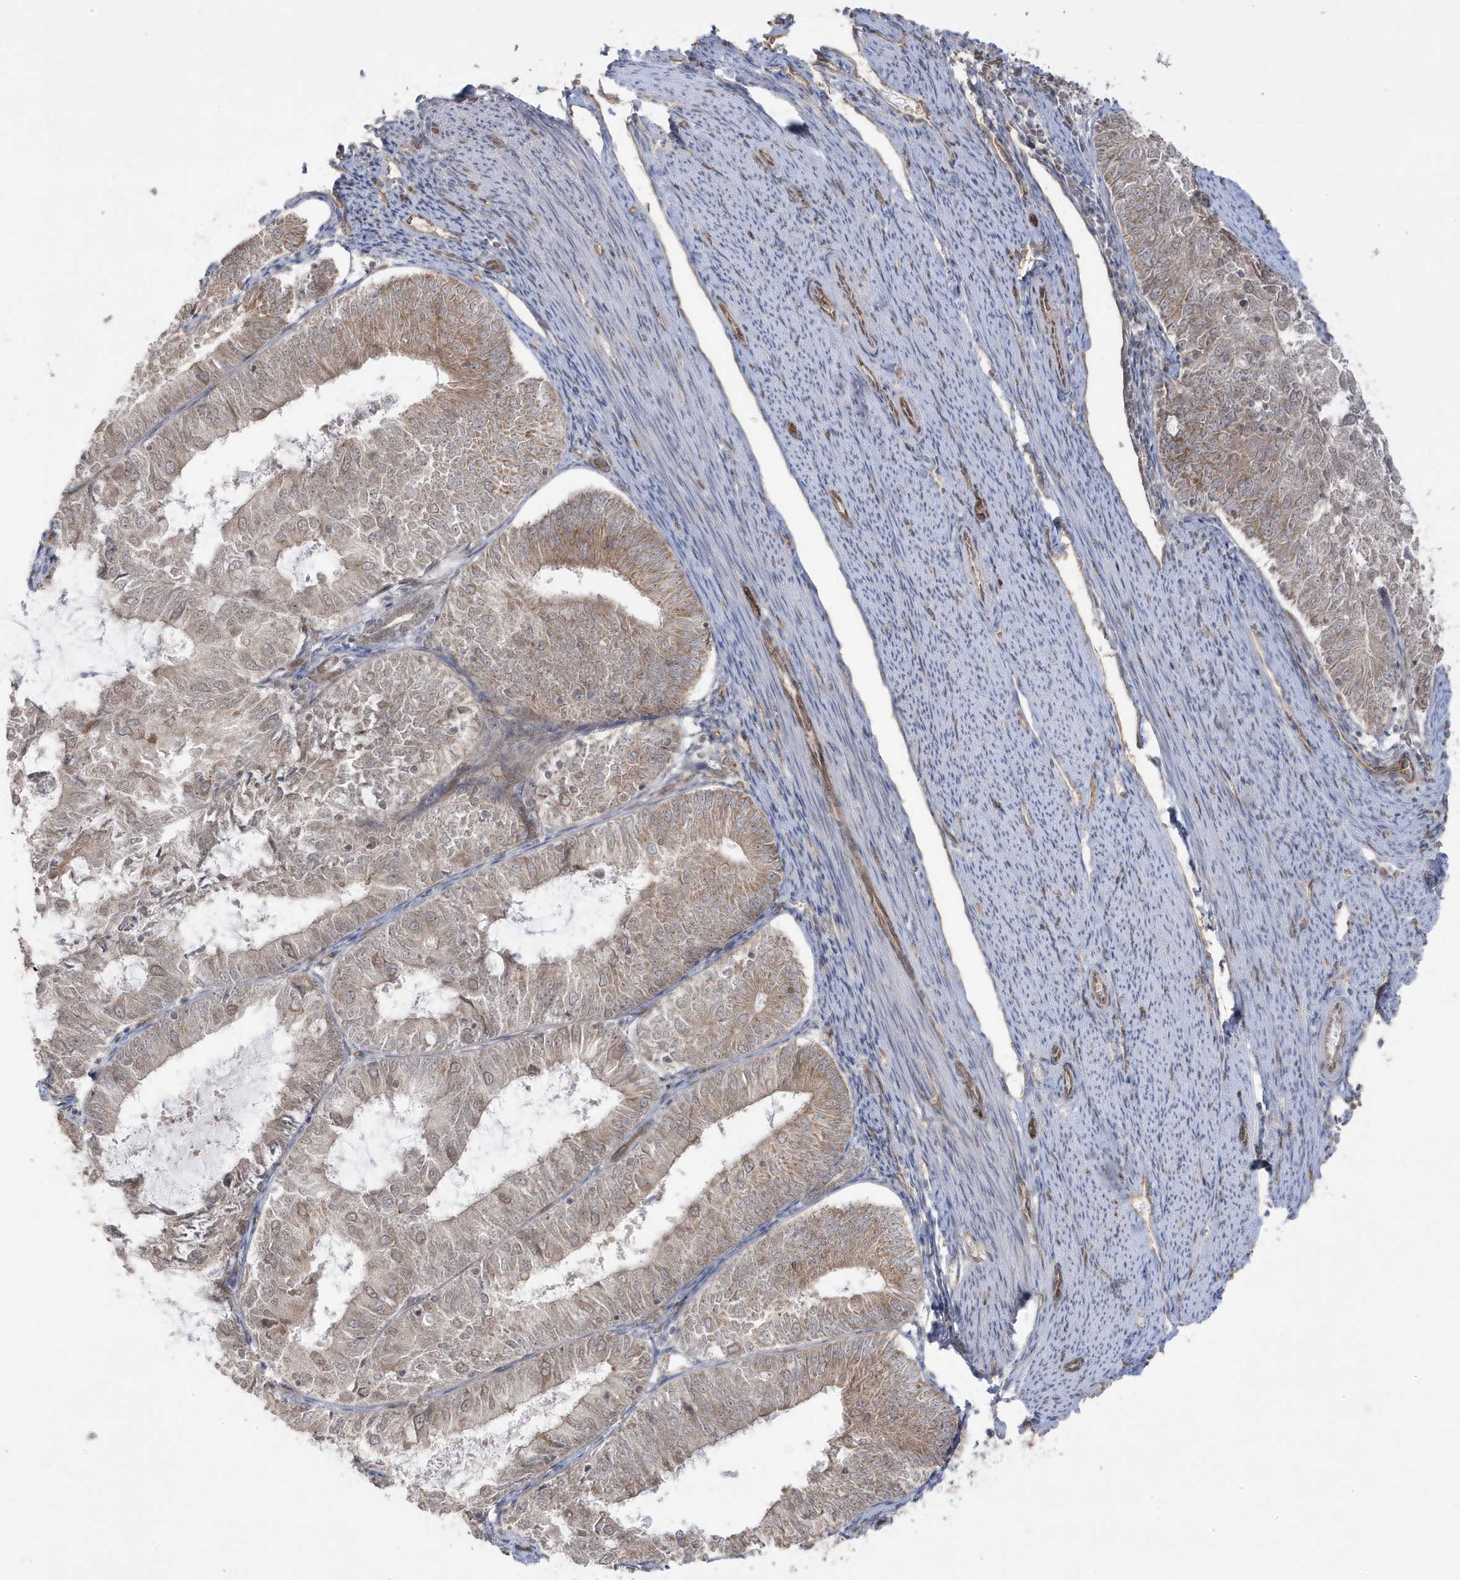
{"staining": {"intensity": "weak", "quantity": "25%-75%", "location": "cytoplasmic/membranous"}, "tissue": "endometrial cancer", "cell_type": "Tumor cells", "image_type": "cancer", "snomed": [{"axis": "morphology", "description": "Adenocarcinoma, NOS"}, {"axis": "topography", "description": "Endometrium"}], "caption": "This photomicrograph demonstrates endometrial cancer (adenocarcinoma) stained with immunohistochemistry (IHC) to label a protein in brown. The cytoplasmic/membranous of tumor cells show weak positivity for the protein. Nuclei are counter-stained blue.", "gene": "DNAJC12", "patient": {"sex": "female", "age": 57}}